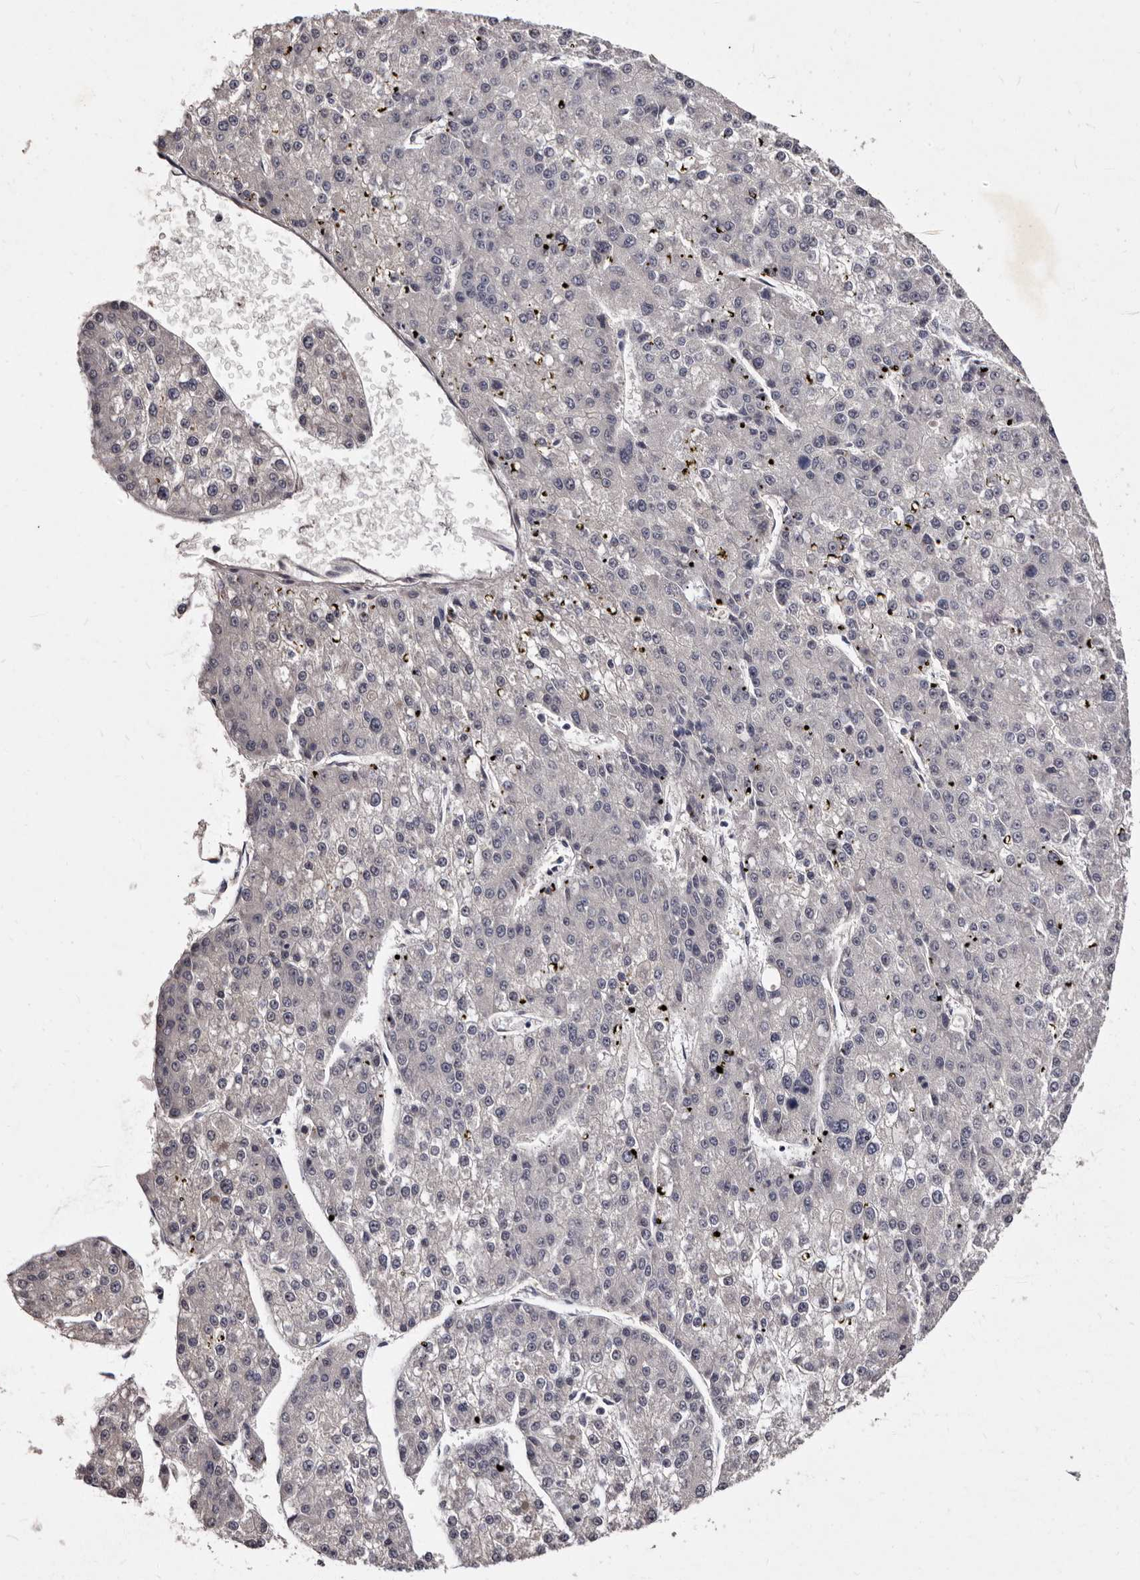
{"staining": {"intensity": "negative", "quantity": "none", "location": "none"}, "tissue": "liver cancer", "cell_type": "Tumor cells", "image_type": "cancer", "snomed": [{"axis": "morphology", "description": "Carcinoma, Hepatocellular, NOS"}, {"axis": "topography", "description": "Liver"}], "caption": "This is an immunohistochemistry (IHC) image of liver cancer (hepatocellular carcinoma). There is no positivity in tumor cells.", "gene": "LANCL2", "patient": {"sex": "female", "age": 73}}